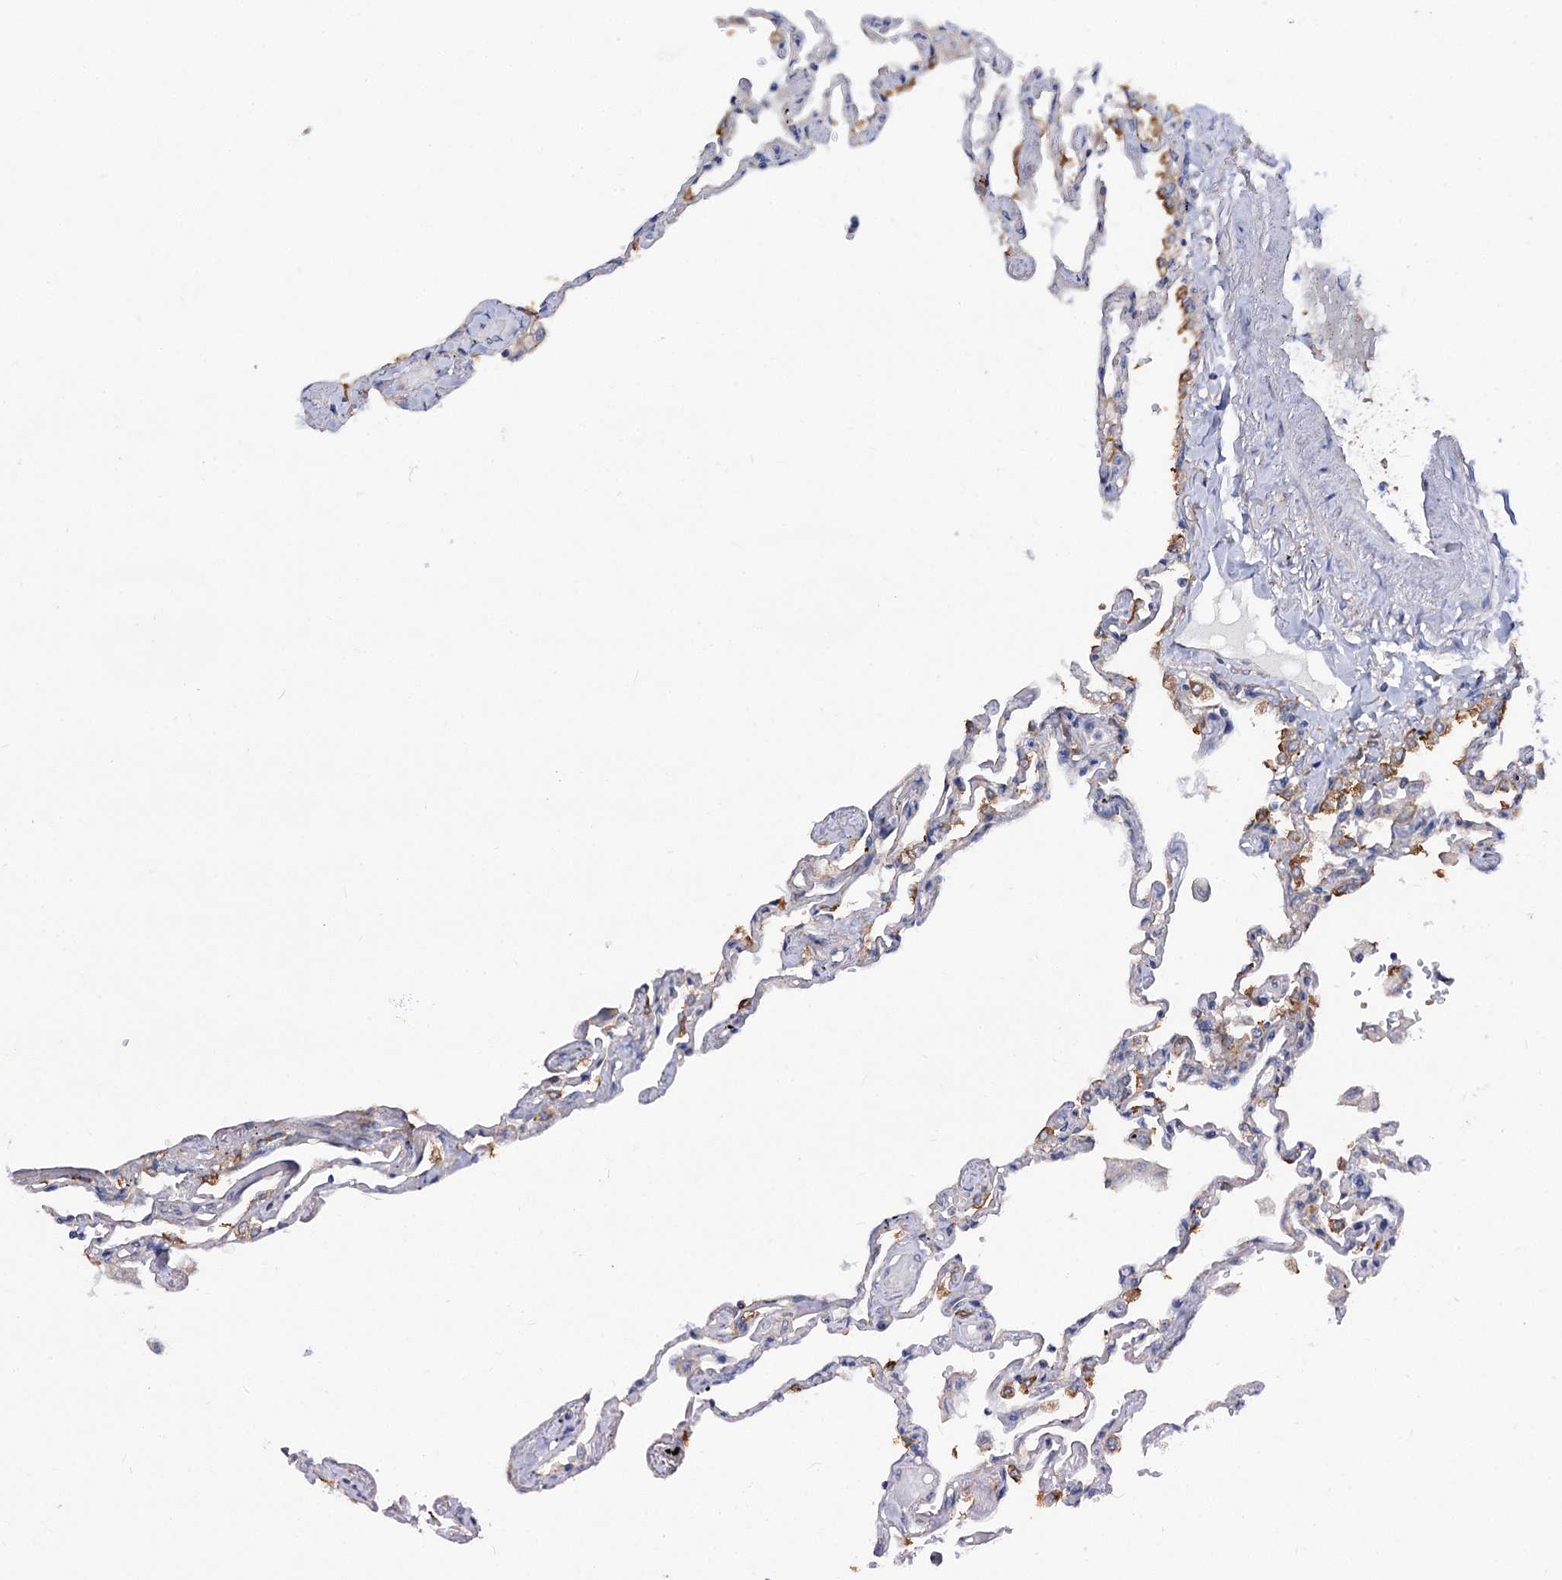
{"staining": {"intensity": "moderate", "quantity": "<25%", "location": "cytoplasmic/membranous"}, "tissue": "lung", "cell_type": "Alveolar cells", "image_type": "normal", "snomed": [{"axis": "morphology", "description": "Normal tissue, NOS"}, {"axis": "topography", "description": "Lung"}], "caption": "Brown immunohistochemical staining in normal human lung displays moderate cytoplasmic/membranous expression in approximately <25% of alveolar cells.", "gene": "TRIM55", "patient": {"sex": "female", "age": 67}}